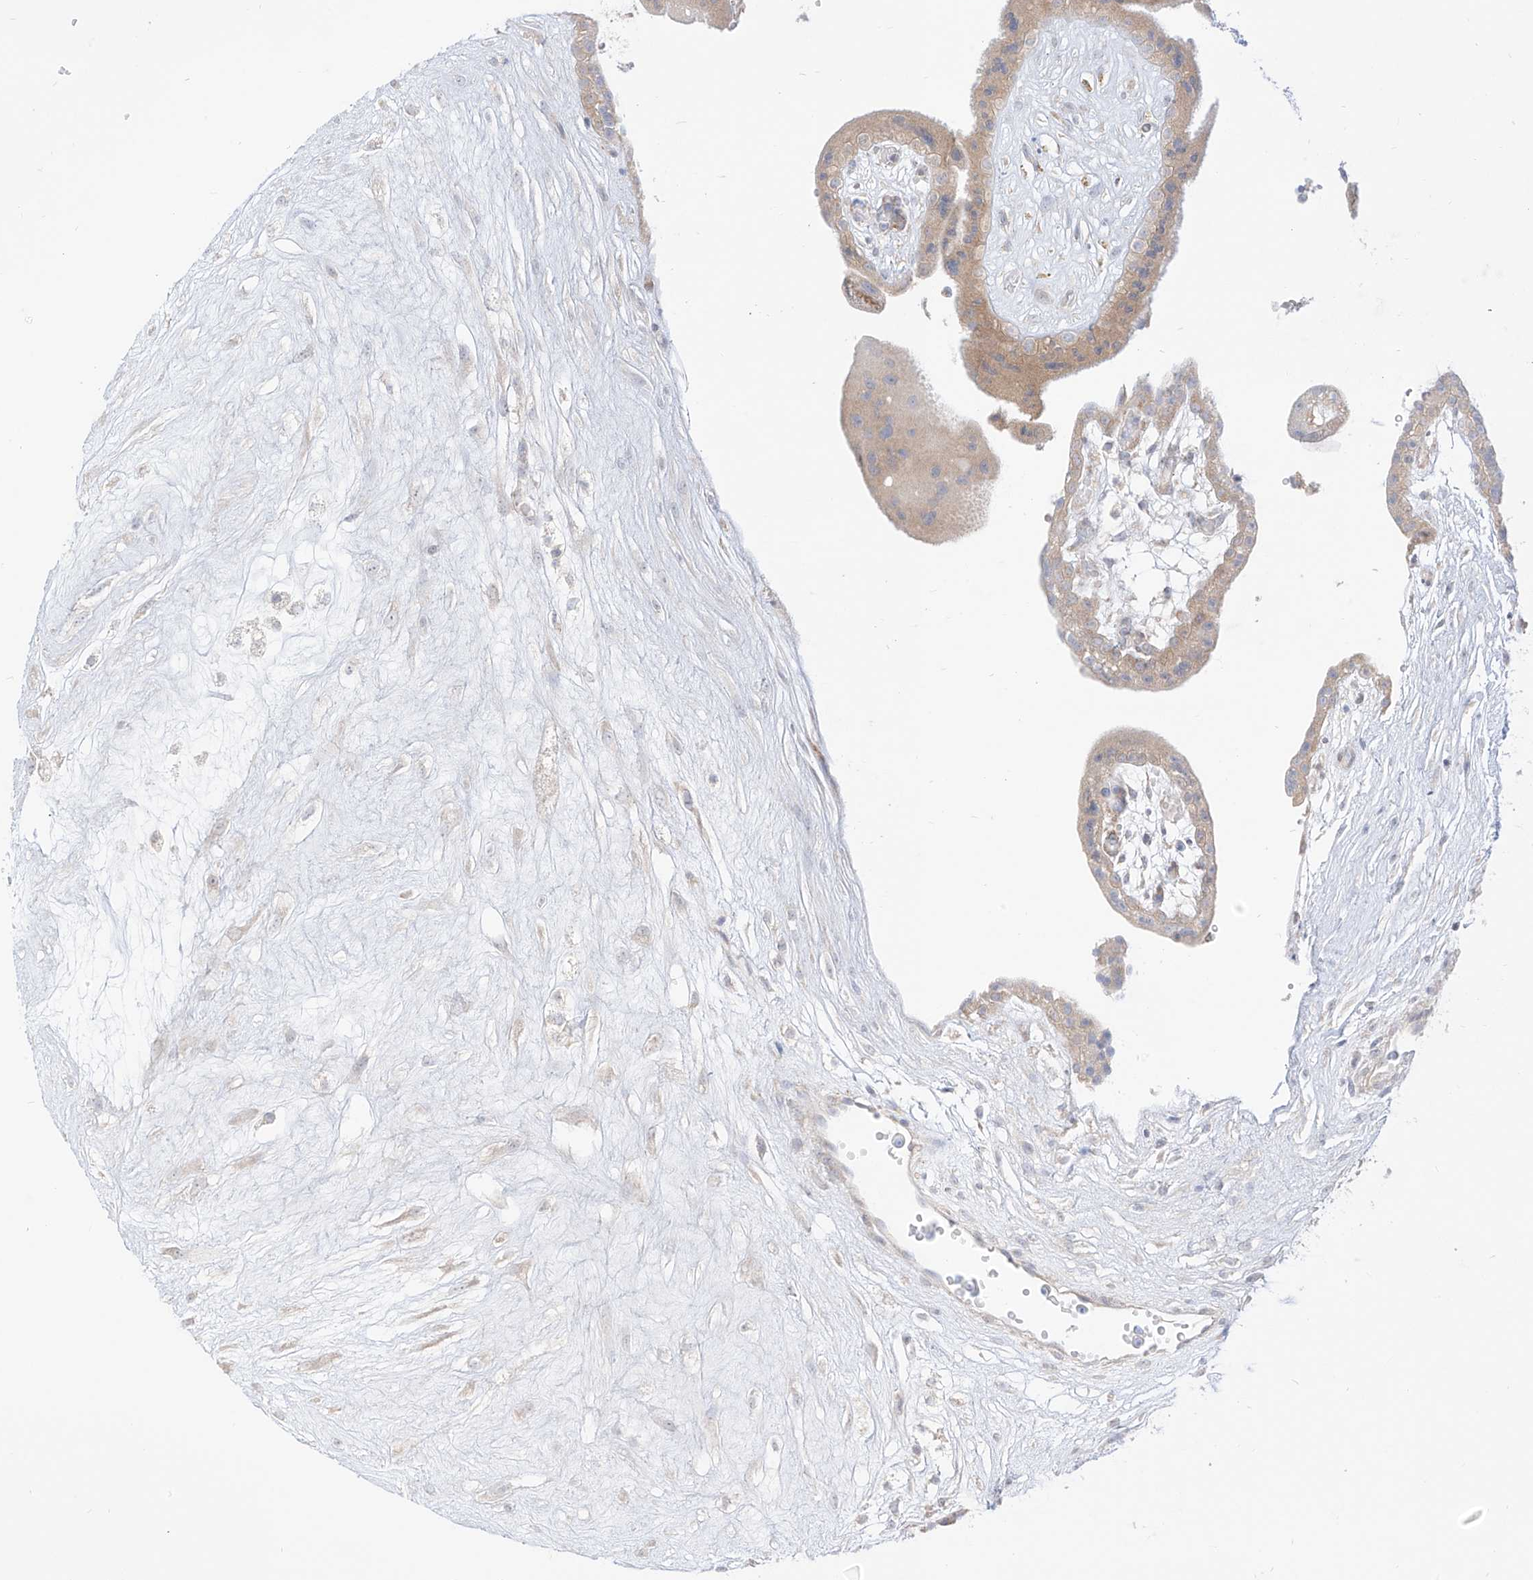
{"staining": {"intensity": "negative", "quantity": "none", "location": "none"}, "tissue": "placenta", "cell_type": "Decidual cells", "image_type": "normal", "snomed": [{"axis": "morphology", "description": "Normal tissue, NOS"}, {"axis": "topography", "description": "Placenta"}], "caption": "The histopathology image exhibits no significant expression in decidual cells of placenta.", "gene": "SYTL3", "patient": {"sex": "female", "age": 18}}